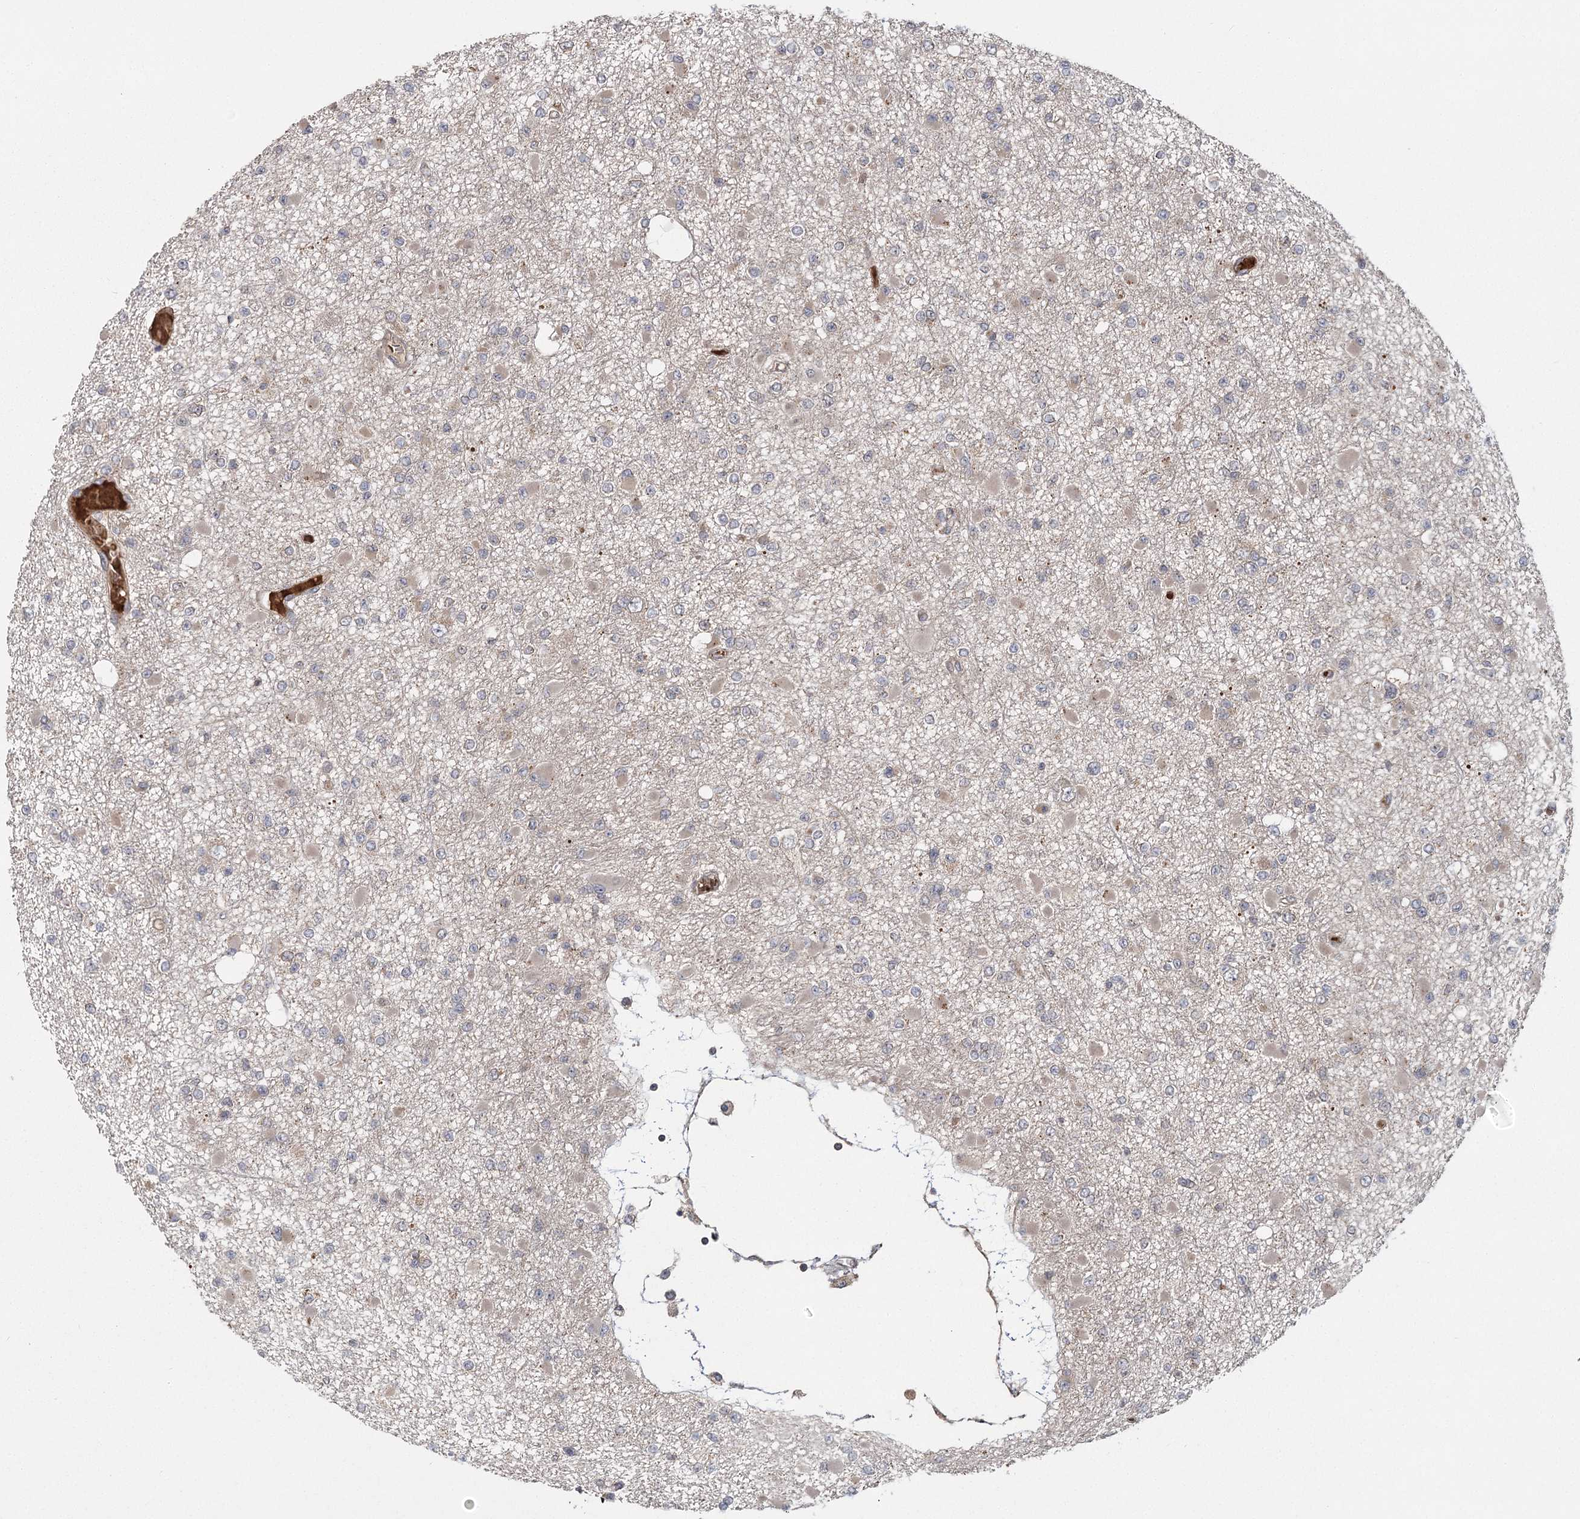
{"staining": {"intensity": "weak", "quantity": "<25%", "location": "cytoplasmic/membranous"}, "tissue": "glioma", "cell_type": "Tumor cells", "image_type": "cancer", "snomed": [{"axis": "morphology", "description": "Glioma, malignant, Low grade"}, {"axis": "topography", "description": "Brain"}], "caption": "An immunohistochemistry (IHC) photomicrograph of malignant glioma (low-grade) is shown. There is no staining in tumor cells of malignant glioma (low-grade).", "gene": "RAPGEF6", "patient": {"sex": "female", "age": 22}}